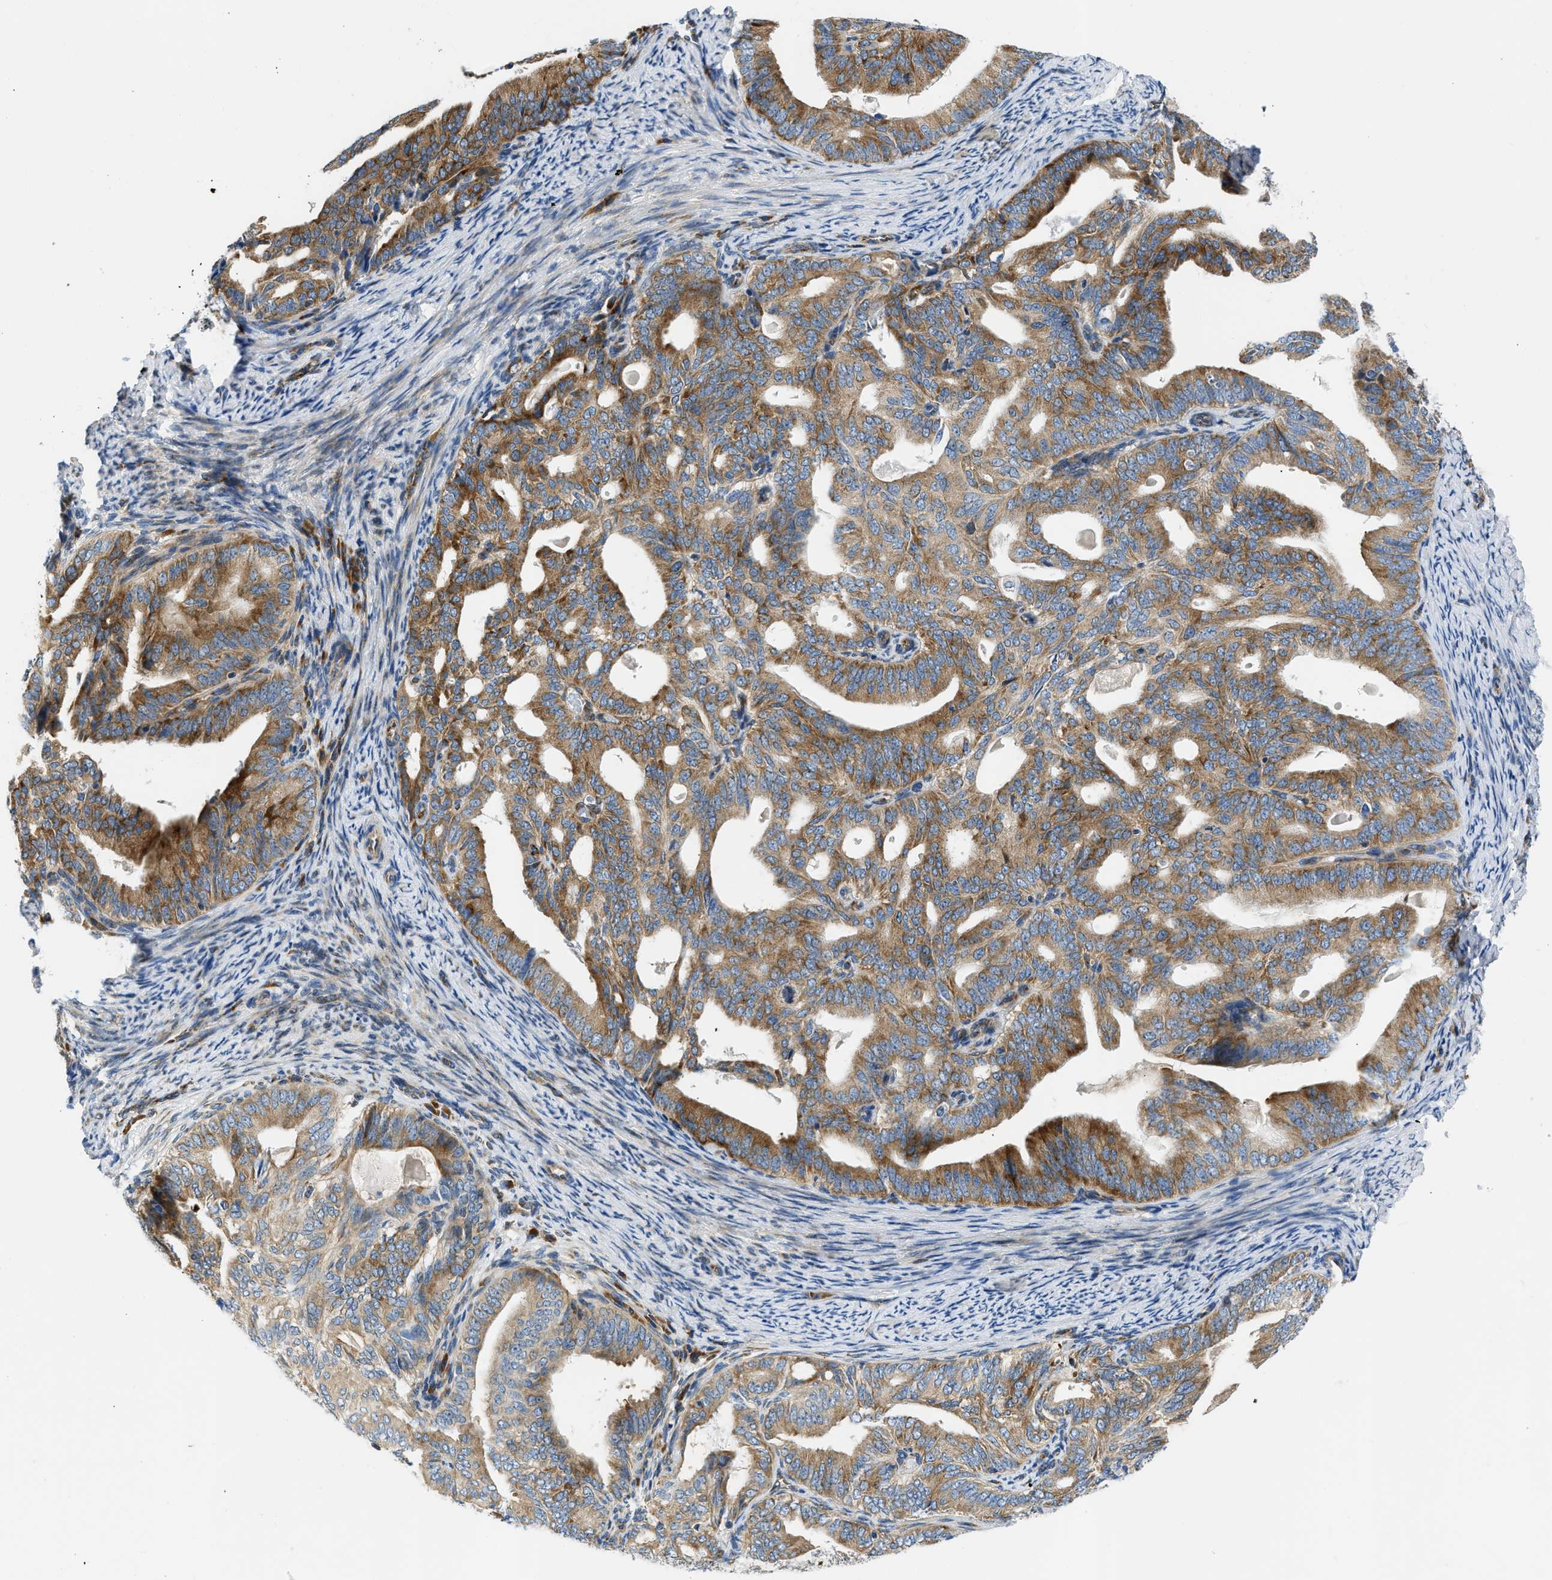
{"staining": {"intensity": "moderate", "quantity": ">75%", "location": "cytoplasmic/membranous"}, "tissue": "endometrial cancer", "cell_type": "Tumor cells", "image_type": "cancer", "snomed": [{"axis": "morphology", "description": "Adenocarcinoma, NOS"}, {"axis": "topography", "description": "Endometrium"}], "caption": "There is medium levels of moderate cytoplasmic/membranous expression in tumor cells of adenocarcinoma (endometrial), as demonstrated by immunohistochemical staining (brown color).", "gene": "CAMKK2", "patient": {"sex": "female", "age": 58}}